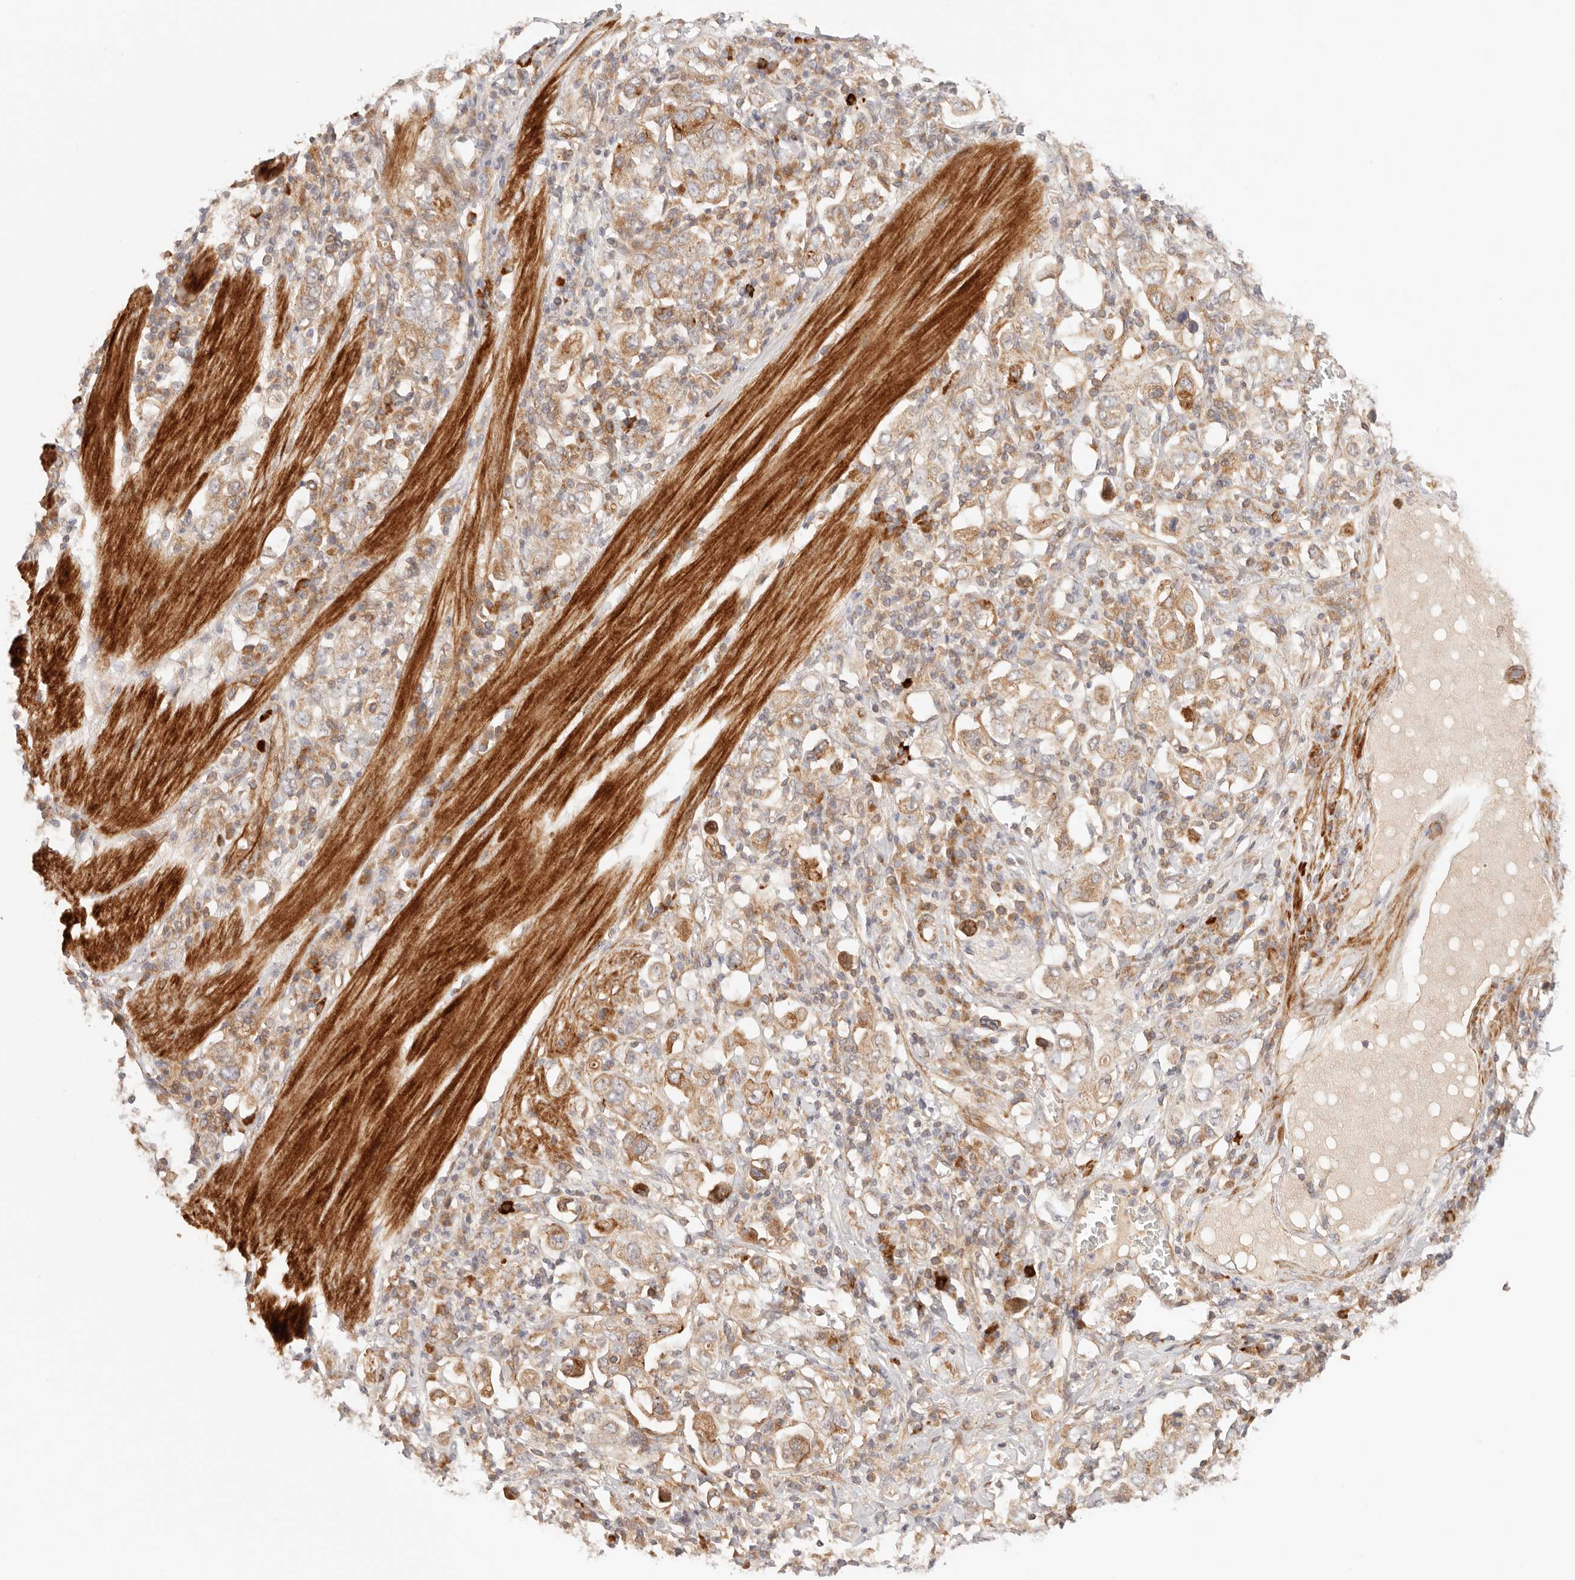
{"staining": {"intensity": "moderate", "quantity": ">75%", "location": "cytoplasmic/membranous"}, "tissue": "stomach cancer", "cell_type": "Tumor cells", "image_type": "cancer", "snomed": [{"axis": "morphology", "description": "Adenocarcinoma, NOS"}, {"axis": "topography", "description": "Stomach, upper"}], "caption": "High-magnification brightfield microscopy of stomach cancer (adenocarcinoma) stained with DAB (3,3'-diaminobenzidine) (brown) and counterstained with hematoxylin (blue). tumor cells exhibit moderate cytoplasmic/membranous positivity is appreciated in approximately>75% of cells. The protein is shown in brown color, while the nuclei are stained blue.", "gene": "IL1R2", "patient": {"sex": "male", "age": 62}}